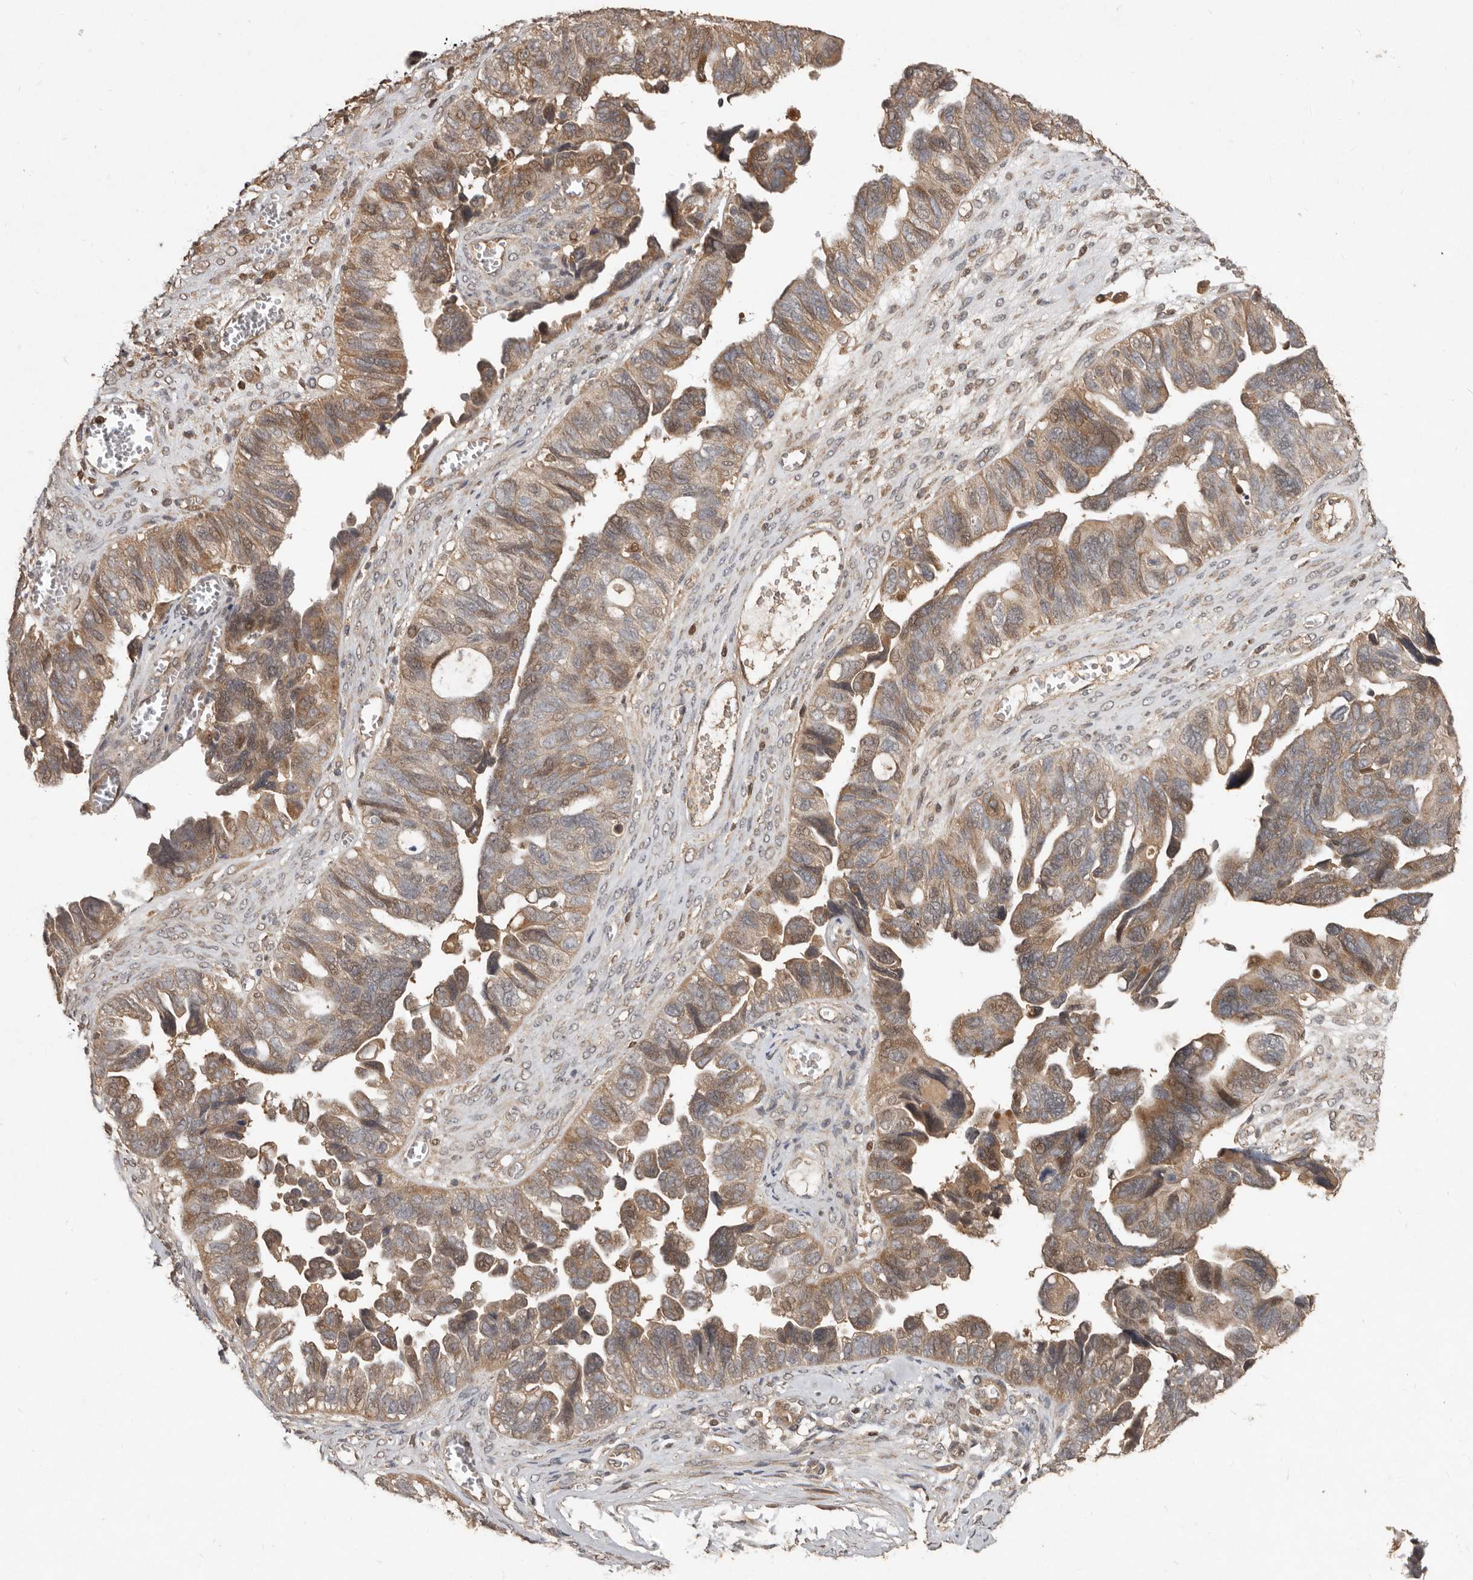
{"staining": {"intensity": "moderate", "quantity": ">75%", "location": "cytoplasmic/membranous"}, "tissue": "ovarian cancer", "cell_type": "Tumor cells", "image_type": "cancer", "snomed": [{"axis": "morphology", "description": "Cystadenocarcinoma, serous, NOS"}, {"axis": "topography", "description": "Ovary"}], "caption": "Immunohistochemical staining of human ovarian cancer (serous cystadenocarcinoma) demonstrates medium levels of moderate cytoplasmic/membranous positivity in about >75% of tumor cells.", "gene": "KIF26B", "patient": {"sex": "female", "age": 79}}